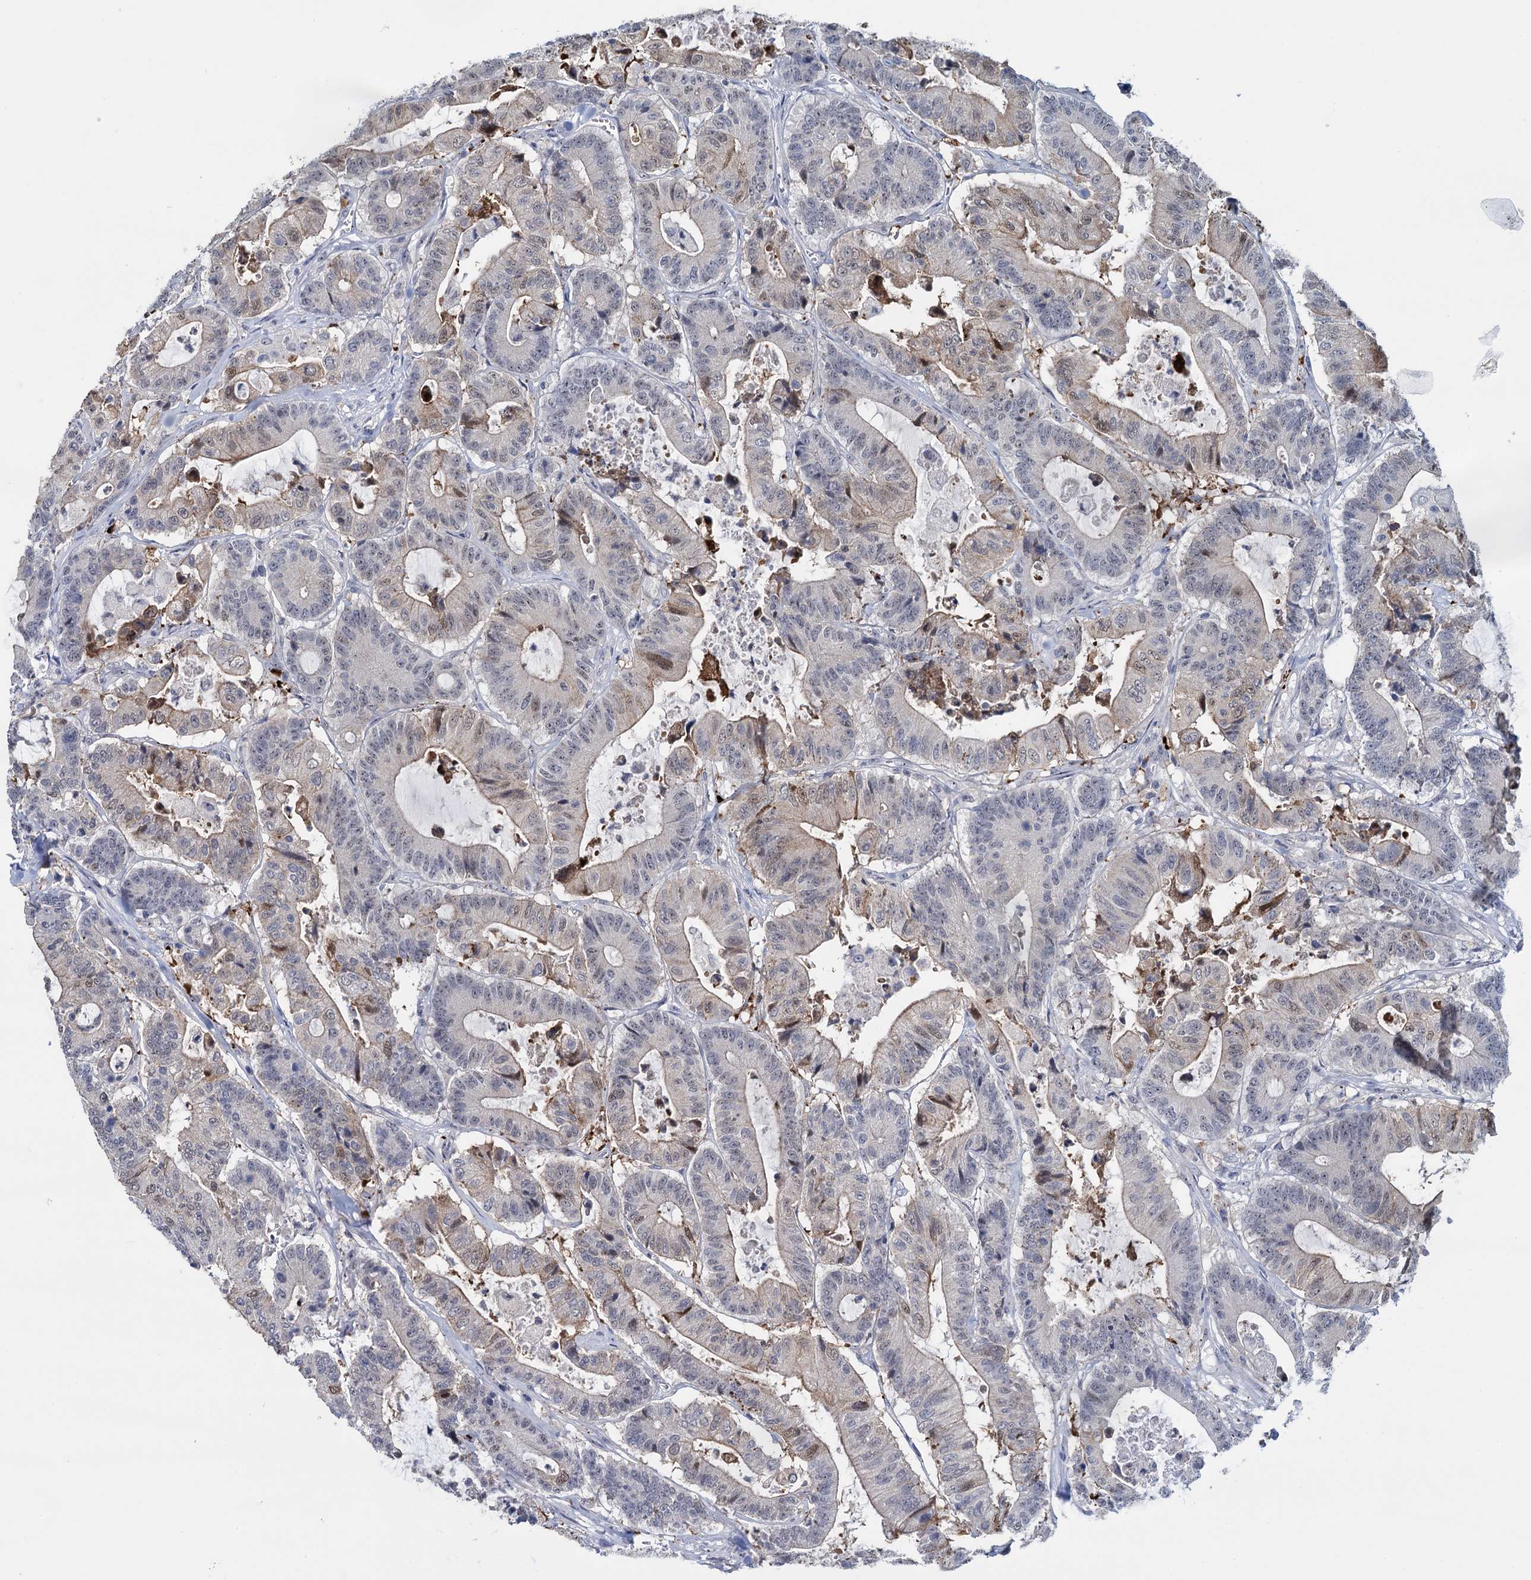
{"staining": {"intensity": "weak", "quantity": "<25%", "location": "cytoplasmic/membranous"}, "tissue": "colorectal cancer", "cell_type": "Tumor cells", "image_type": "cancer", "snomed": [{"axis": "morphology", "description": "Adenocarcinoma, NOS"}, {"axis": "topography", "description": "Colon"}], "caption": "An immunohistochemistry (IHC) photomicrograph of colorectal cancer is shown. There is no staining in tumor cells of colorectal cancer.", "gene": "SFN", "patient": {"sex": "female", "age": 84}}